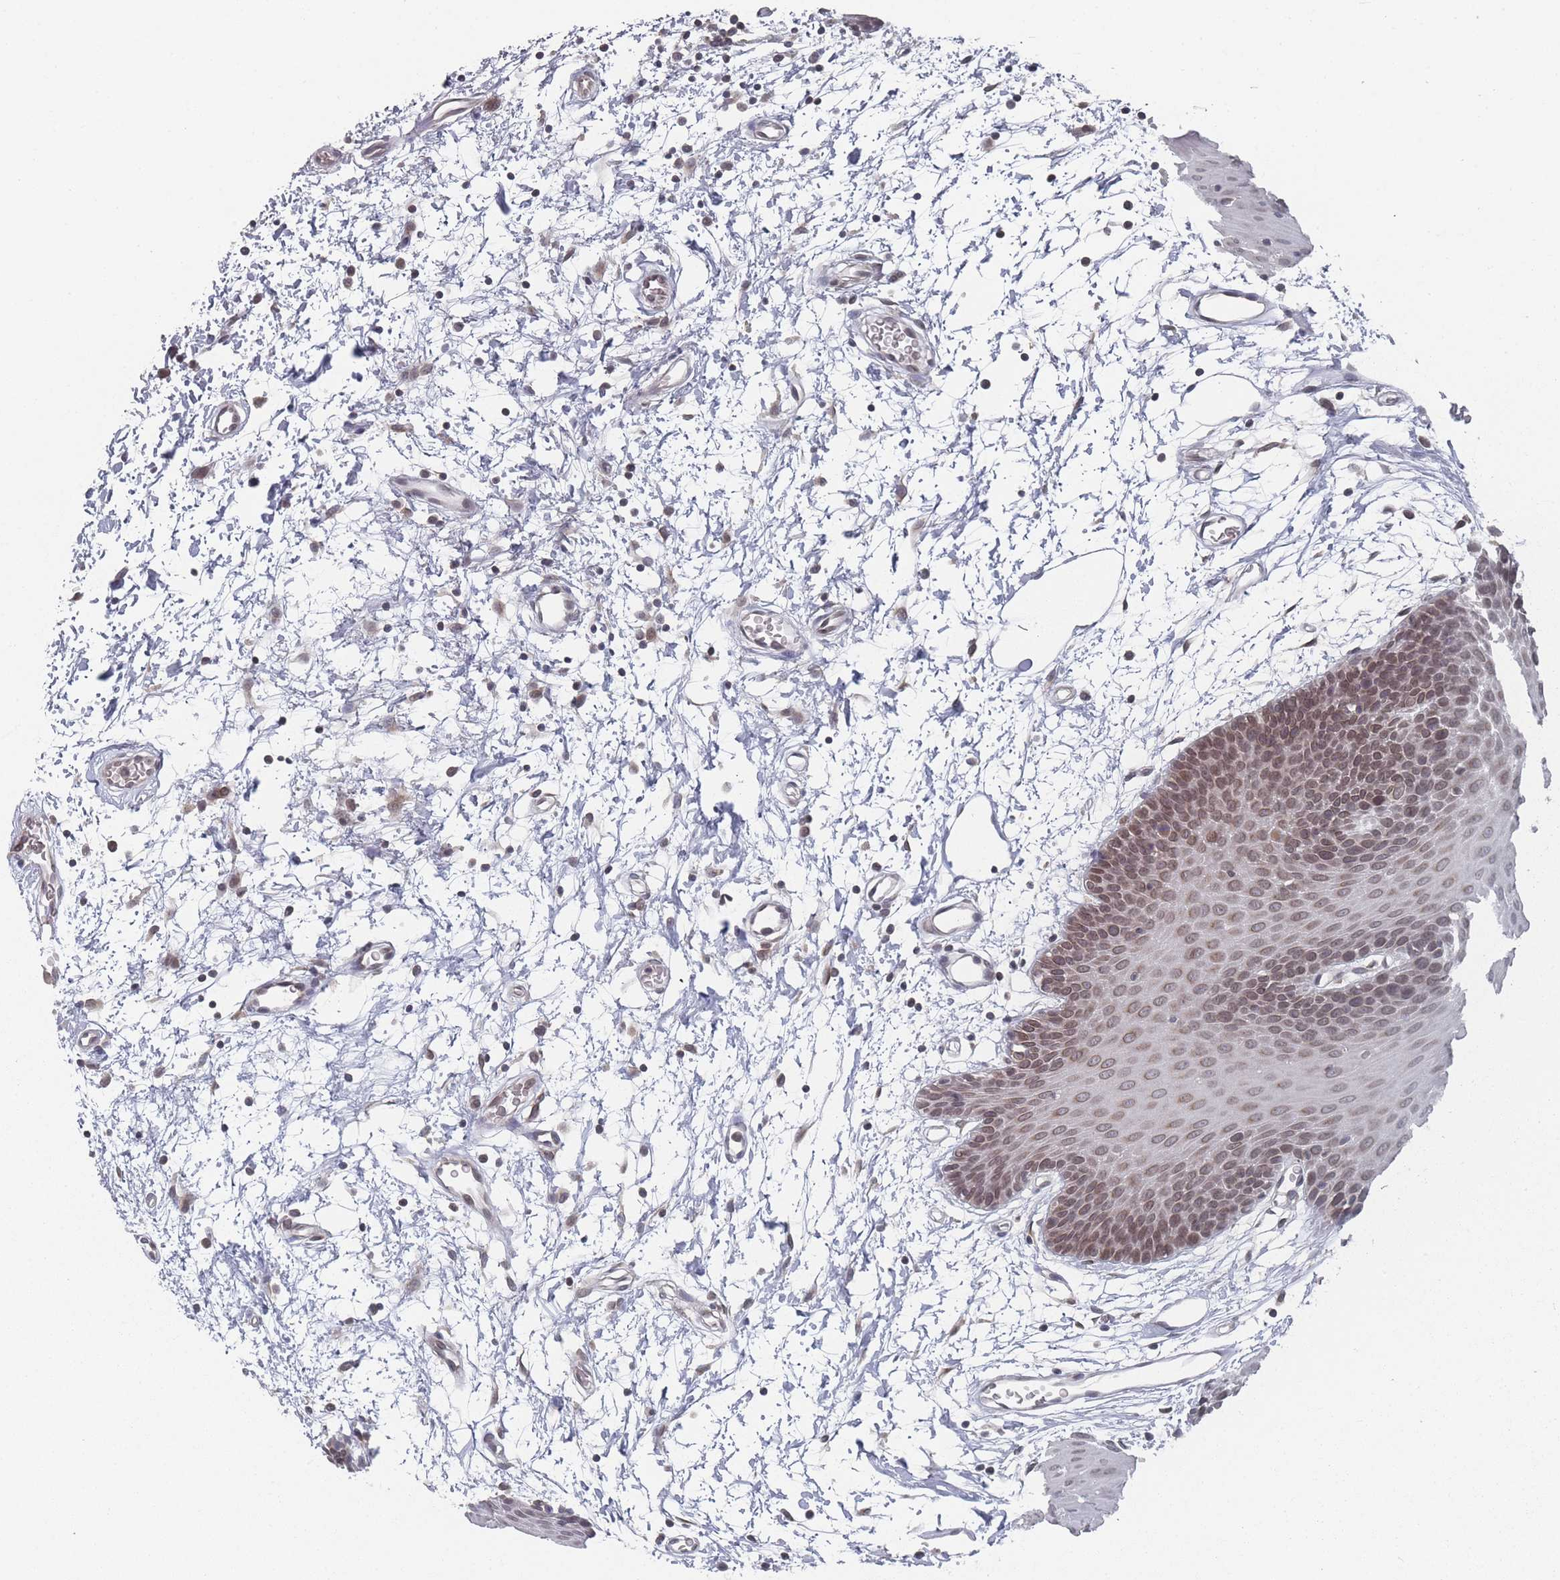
{"staining": {"intensity": "moderate", "quantity": ">75%", "location": "cytoplasmic/membranous,nuclear"}, "tissue": "oral mucosa", "cell_type": "Squamous epithelial cells", "image_type": "normal", "snomed": [{"axis": "morphology", "description": "Normal tissue, NOS"}, {"axis": "topography", "description": "Skeletal muscle"}, {"axis": "topography", "description": "Oral tissue"}, {"axis": "topography", "description": "Salivary gland"}, {"axis": "topography", "description": "Peripheral nerve tissue"}], "caption": "Benign oral mucosa was stained to show a protein in brown. There is medium levels of moderate cytoplasmic/membranous,nuclear expression in about >75% of squamous epithelial cells.", "gene": "TBC1D25", "patient": {"sex": "male", "age": 54}}